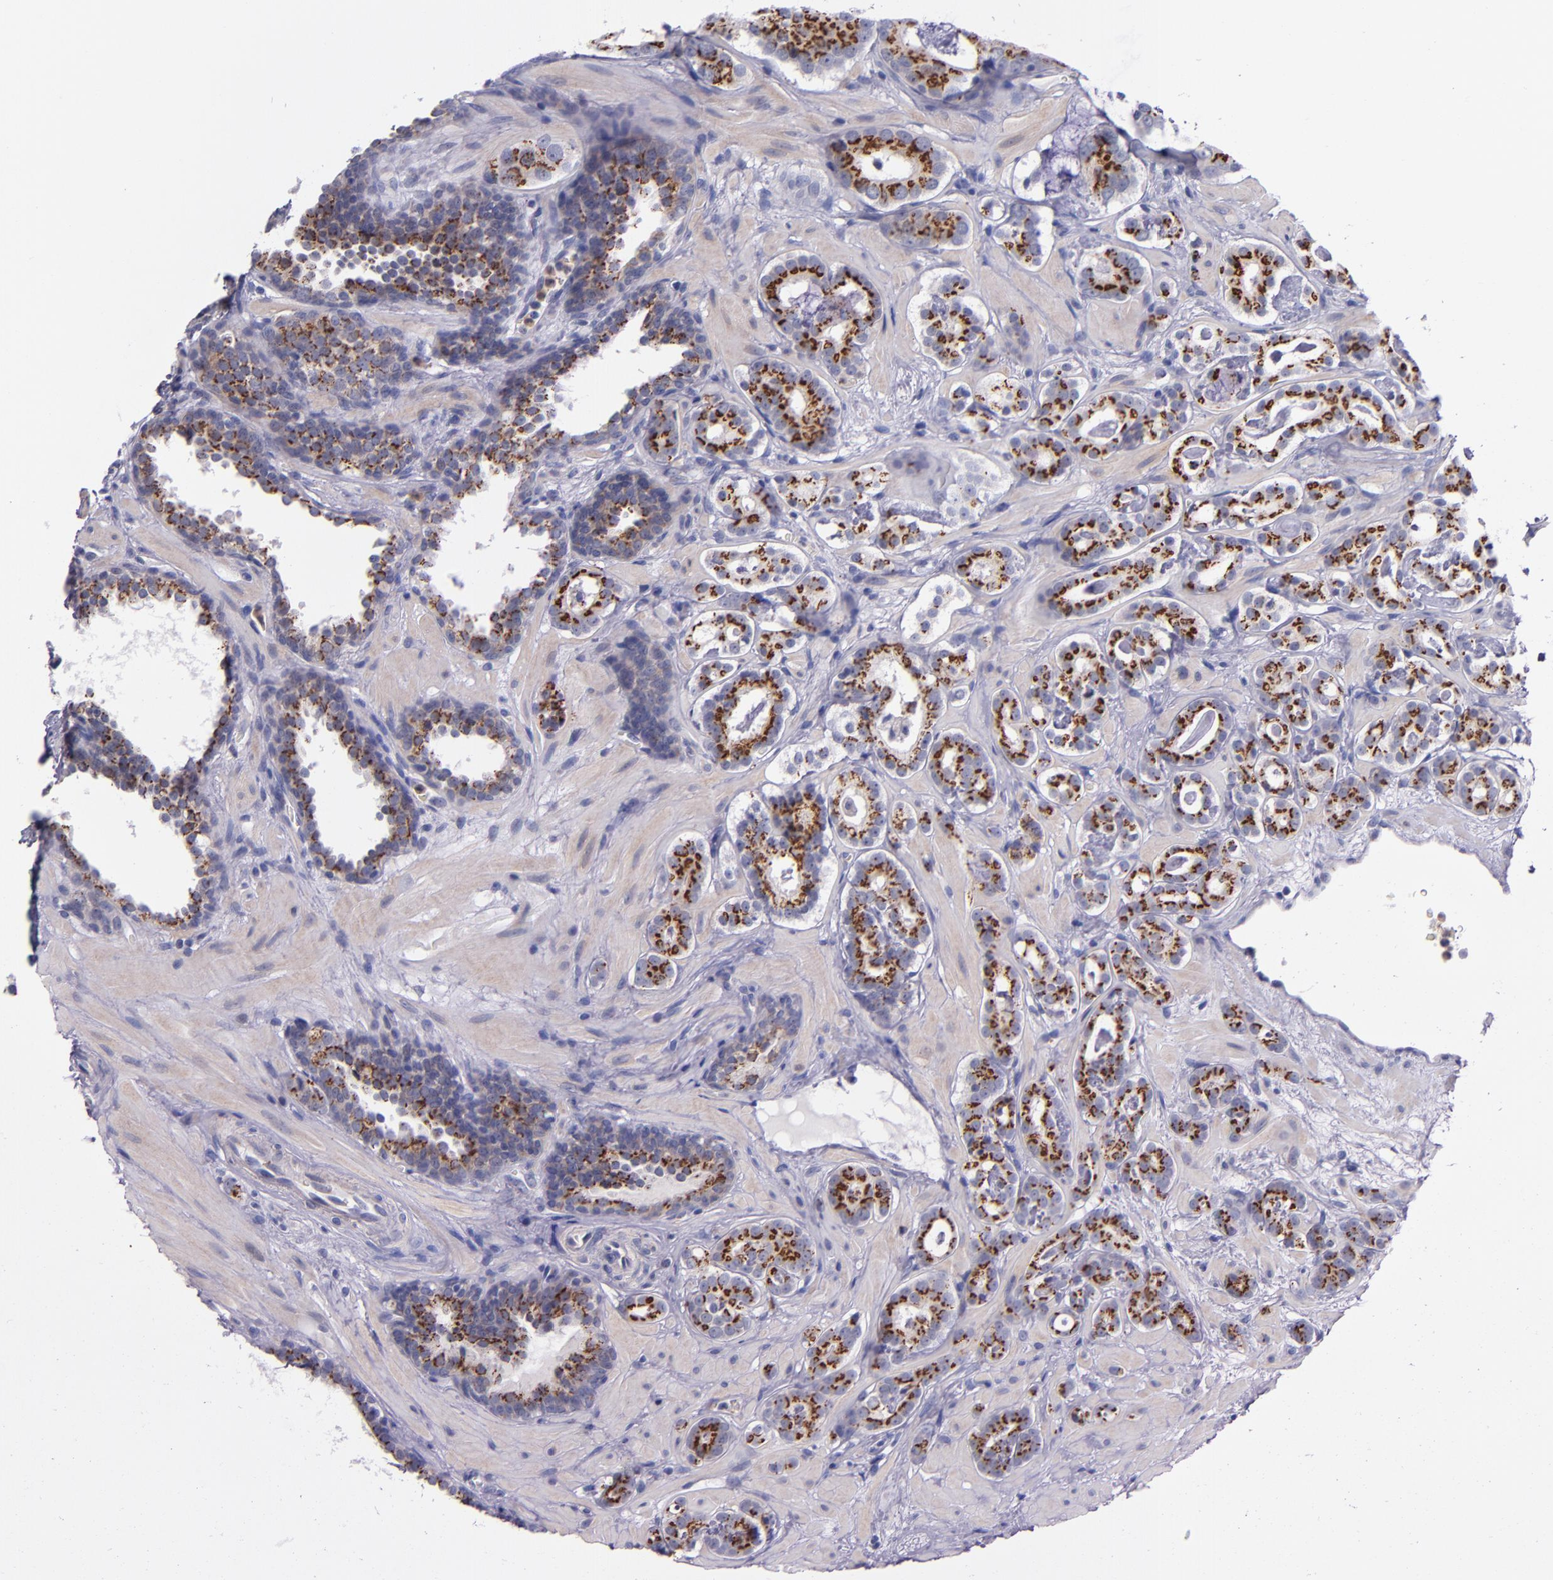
{"staining": {"intensity": "strong", "quantity": ">75%", "location": "cytoplasmic/membranous"}, "tissue": "prostate cancer", "cell_type": "Tumor cells", "image_type": "cancer", "snomed": [{"axis": "morphology", "description": "Adenocarcinoma, Low grade"}, {"axis": "topography", "description": "Prostate"}], "caption": "The histopathology image exhibits immunohistochemical staining of prostate low-grade adenocarcinoma. There is strong cytoplasmic/membranous positivity is appreciated in approximately >75% of tumor cells.", "gene": "RAB41", "patient": {"sex": "male", "age": 57}}